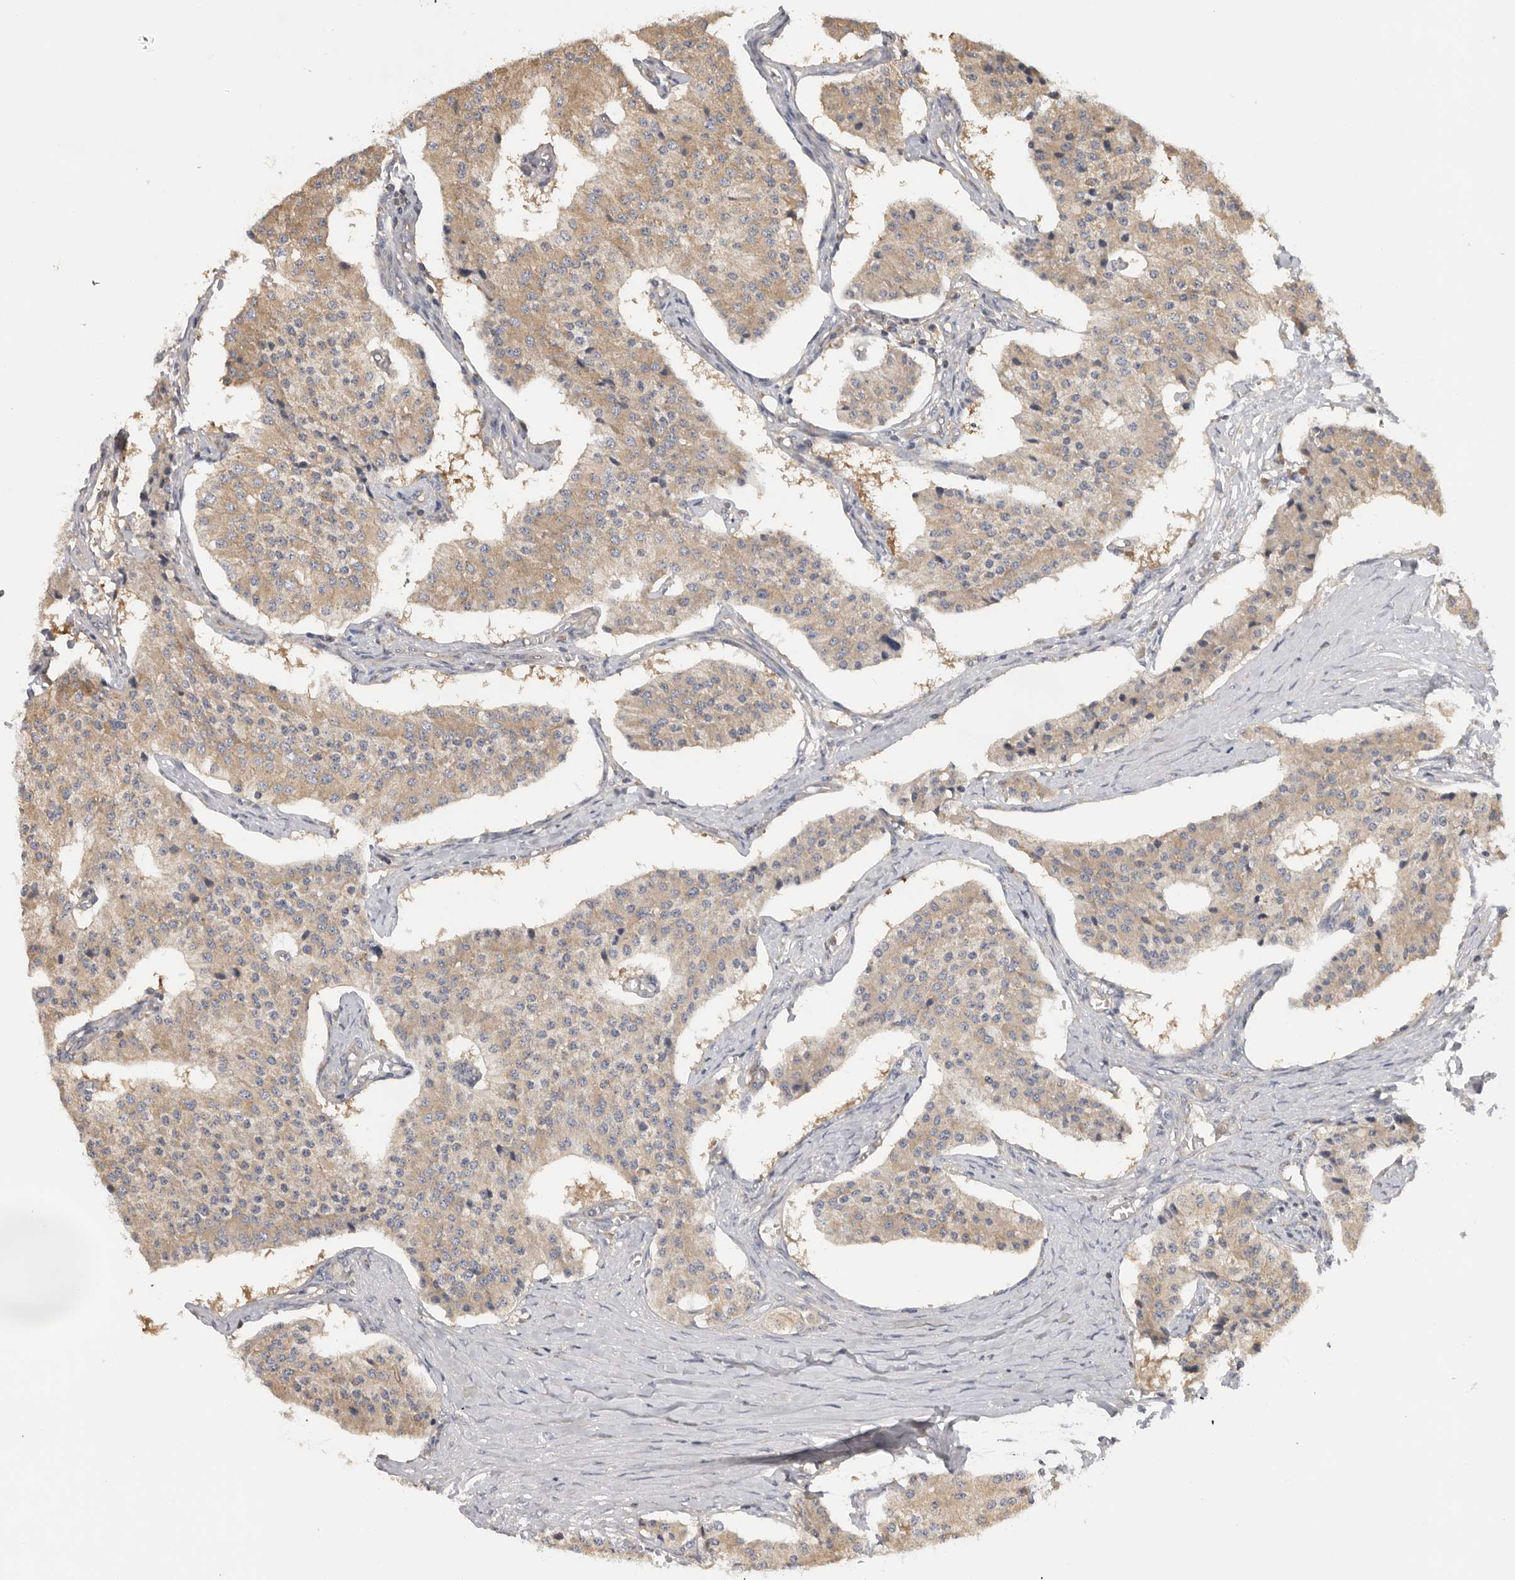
{"staining": {"intensity": "moderate", "quantity": "25%-75%", "location": "cytoplasmic/membranous"}, "tissue": "carcinoid", "cell_type": "Tumor cells", "image_type": "cancer", "snomed": [{"axis": "morphology", "description": "Carcinoid, malignant, NOS"}, {"axis": "topography", "description": "Colon"}], "caption": "The image shows staining of malignant carcinoid, revealing moderate cytoplasmic/membranous protein positivity (brown color) within tumor cells. (IHC, brightfield microscopy, high magnification).", "gene": "PPP1R42", "patient": {"sex": "female", "age": 52}}